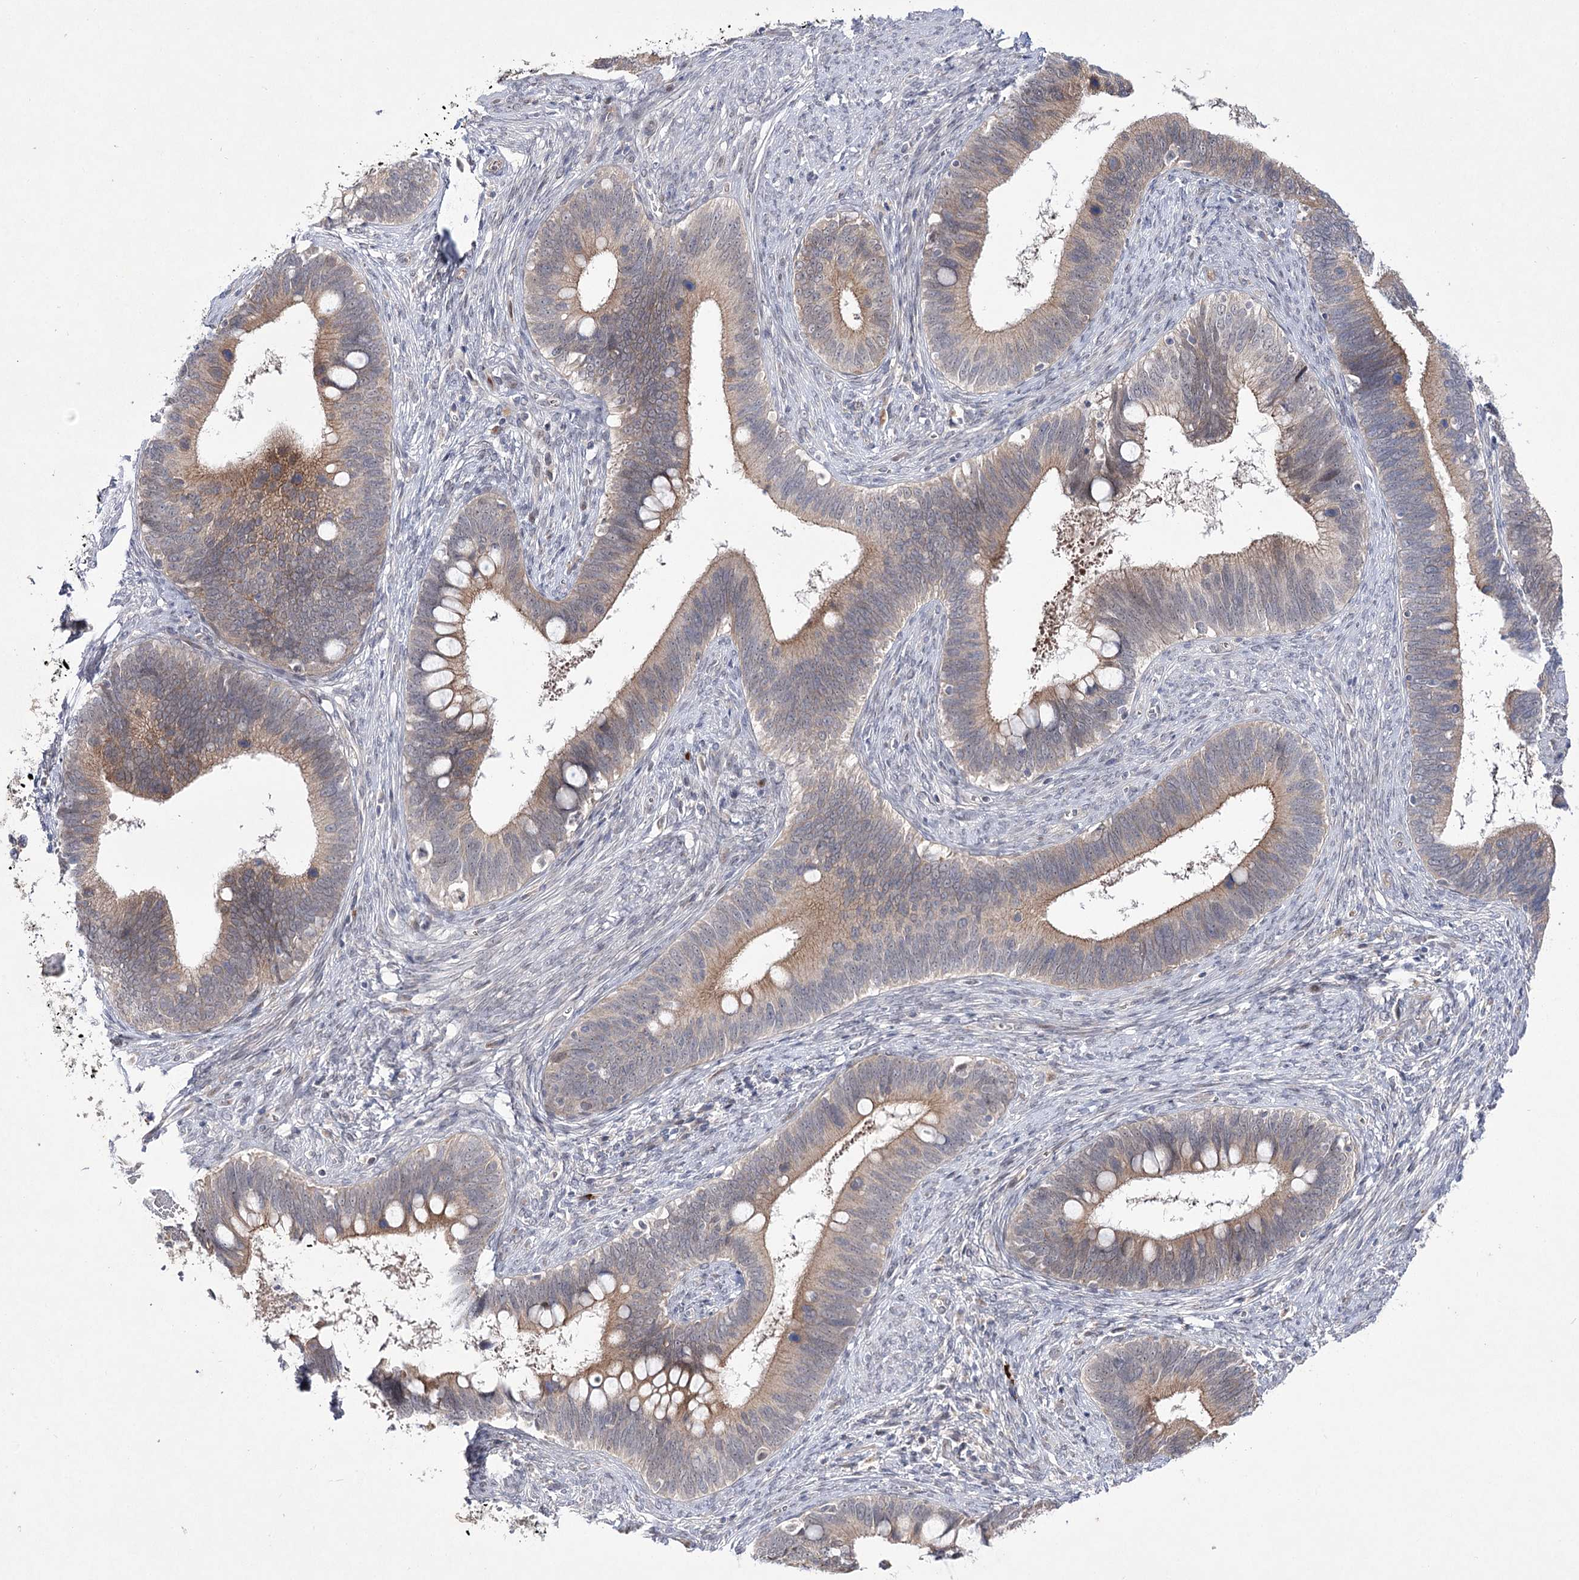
{"staining": {"intensity": "moderate", "quantity": ">75%", "location": "cytoplasmic/membranous"}, "tissue": "cervical cancer", "cell_type": "Tumor cells", "image_type": "cancer", "snomed": [{"axis": "morphology", "description": "Adenocarcinoma, NOS"}, {"axis": "topography", "description": "Cervix"}], "caption": "There is medium levels of moderate cytoplasmic/membranous staining in tumor cells of cervical cancer, as demonstrated by immunohistochemical staining (brown color).", "gene": "ARHGAP32", "patient": {"sex": "female", "age": 42}}